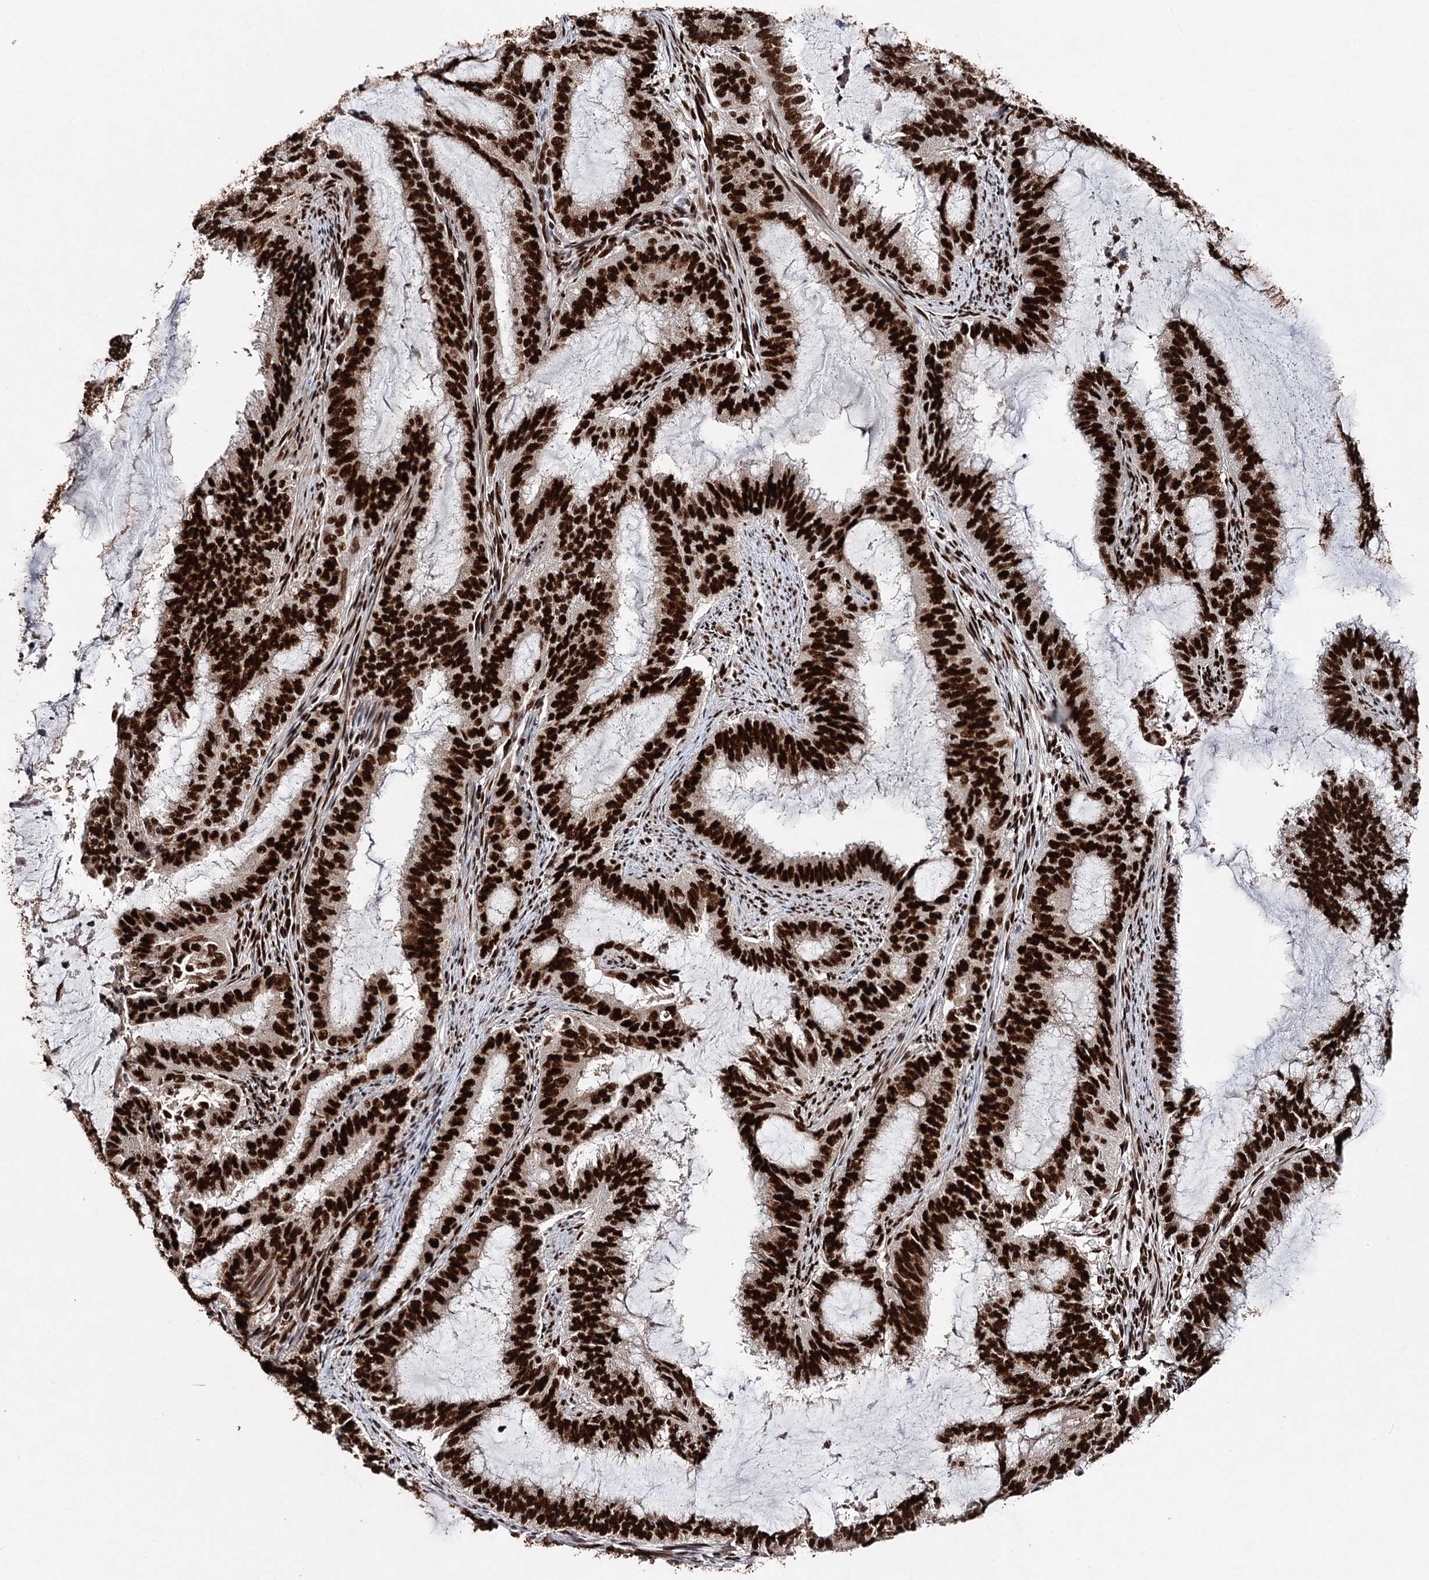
{"staining": {"intensity": "strong", "quantity": ">75%", "location": "nuclear"}, "tissue": "endometrial cancer", "cell_type": "Tumor cells", "image_type": "cancer", "snomed": [{"axis": "morphology", "description": "Adenocarcinoma, NOS"}, {"axis": "topography", "description": "Endometrium"}], "caption": "Strong nuclear positivity is identified in about >75% of tumor cells in endometrial cancer. The protein of interest is shown in brown color, while the nuclei are stained blue.", "gene": "MATR3", "patient": {"sex": "female", "age": 51}}